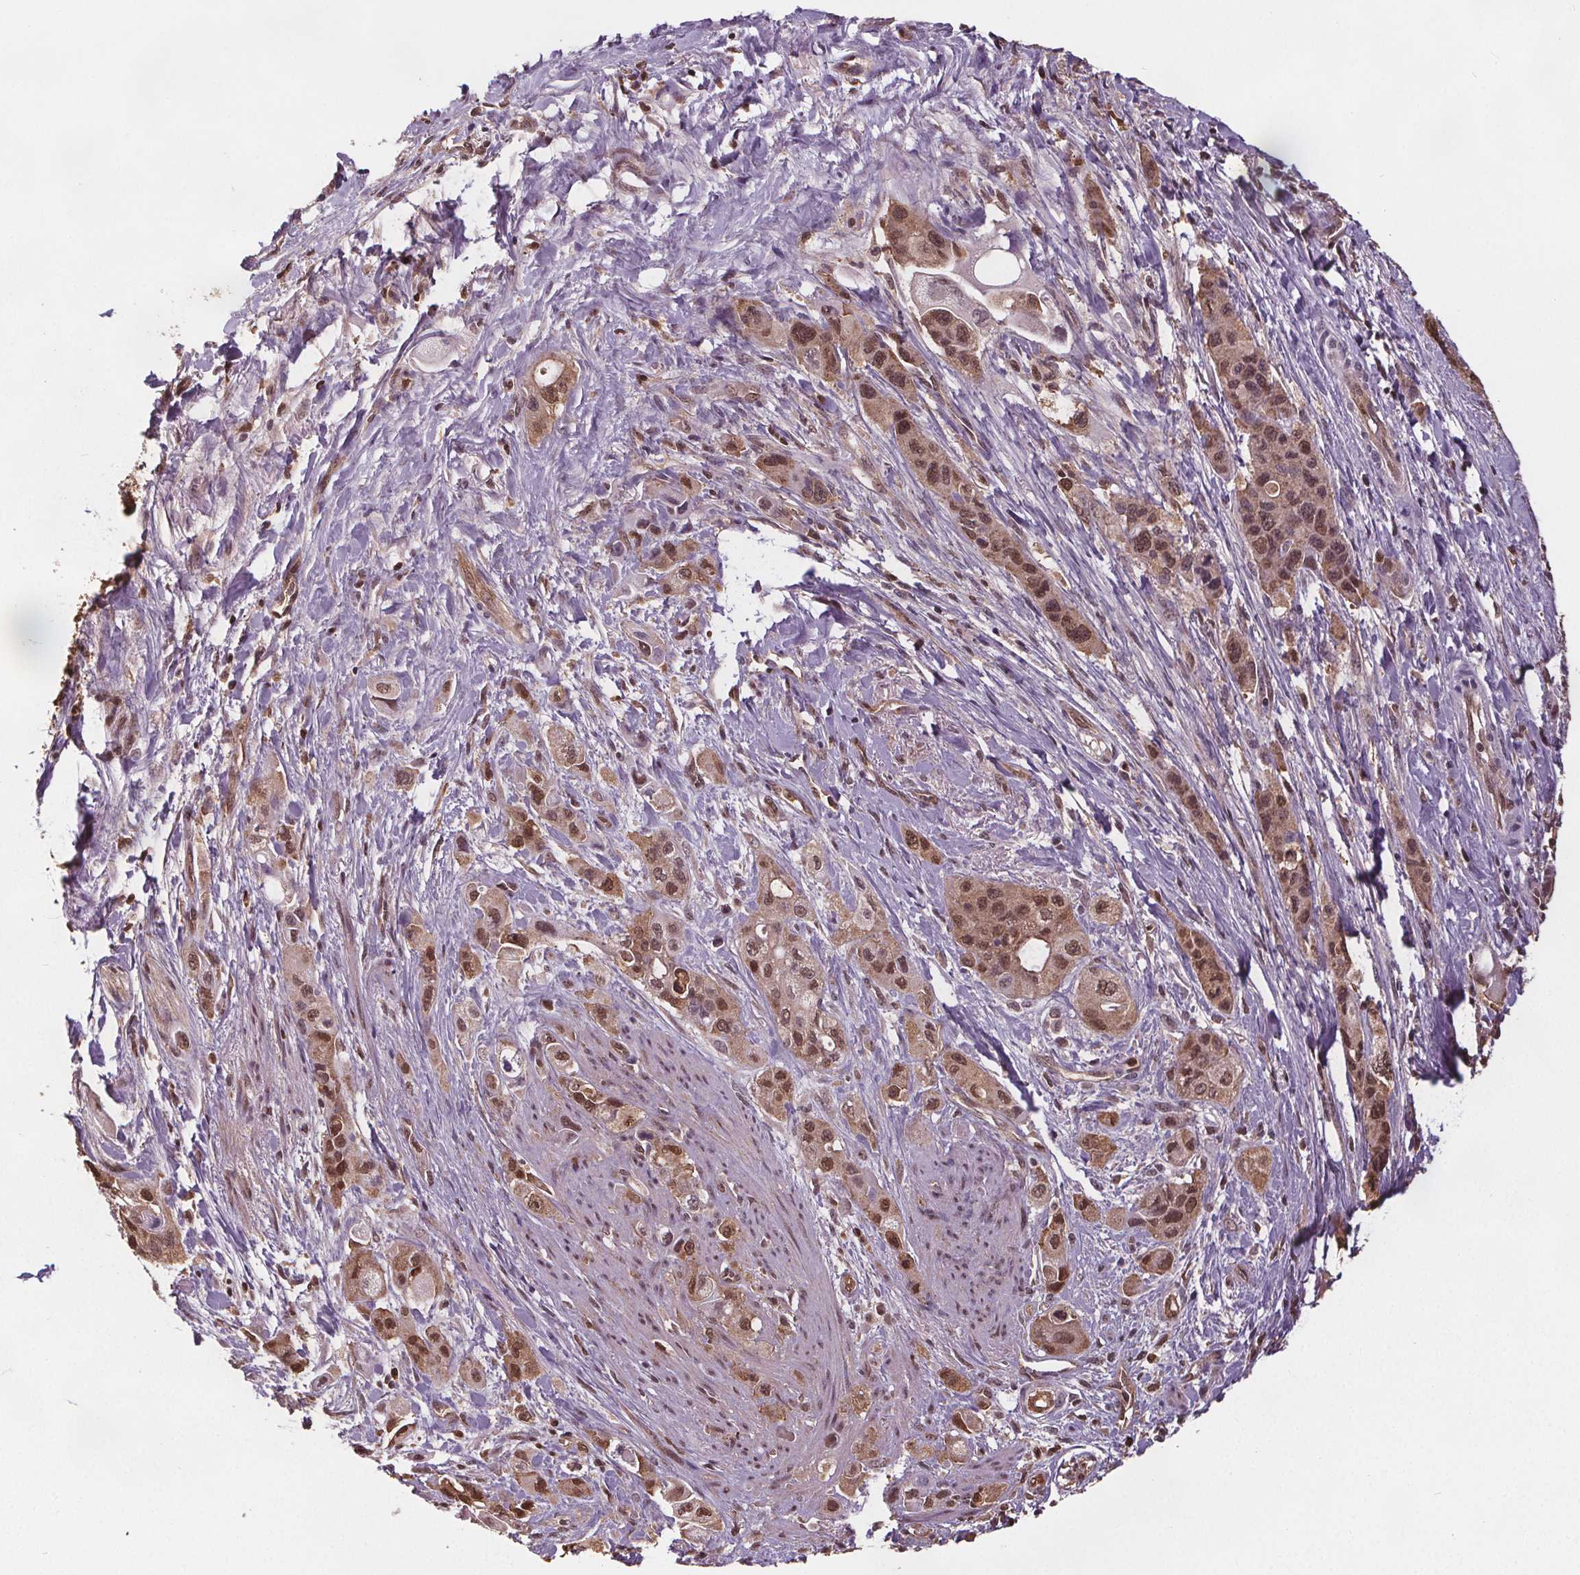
{"staining": {"intensity": "moderate", "quantity": ">75%", "location": "cytoplasmic/membranous,nuclear"}, "tissue": "pancreatic cancer", "cell_type": "Tumor cells", "image_type": "cancer", "snomed": [{"axis": "morphology", "description": "Adenocarcinoma, NOS"}, {"axis": "topography", "description": "Pancreas"}], "caption": "This is a histology image of immunohistochemistry (IHC) staining of pancreatic cancer (adenocarcinoma), which shows moderate positivity in the cytoplasmic/membranous and nuclear of tumor cells.", "gene": "ENO1", "patient": {"sex": "female", "age": 66}}